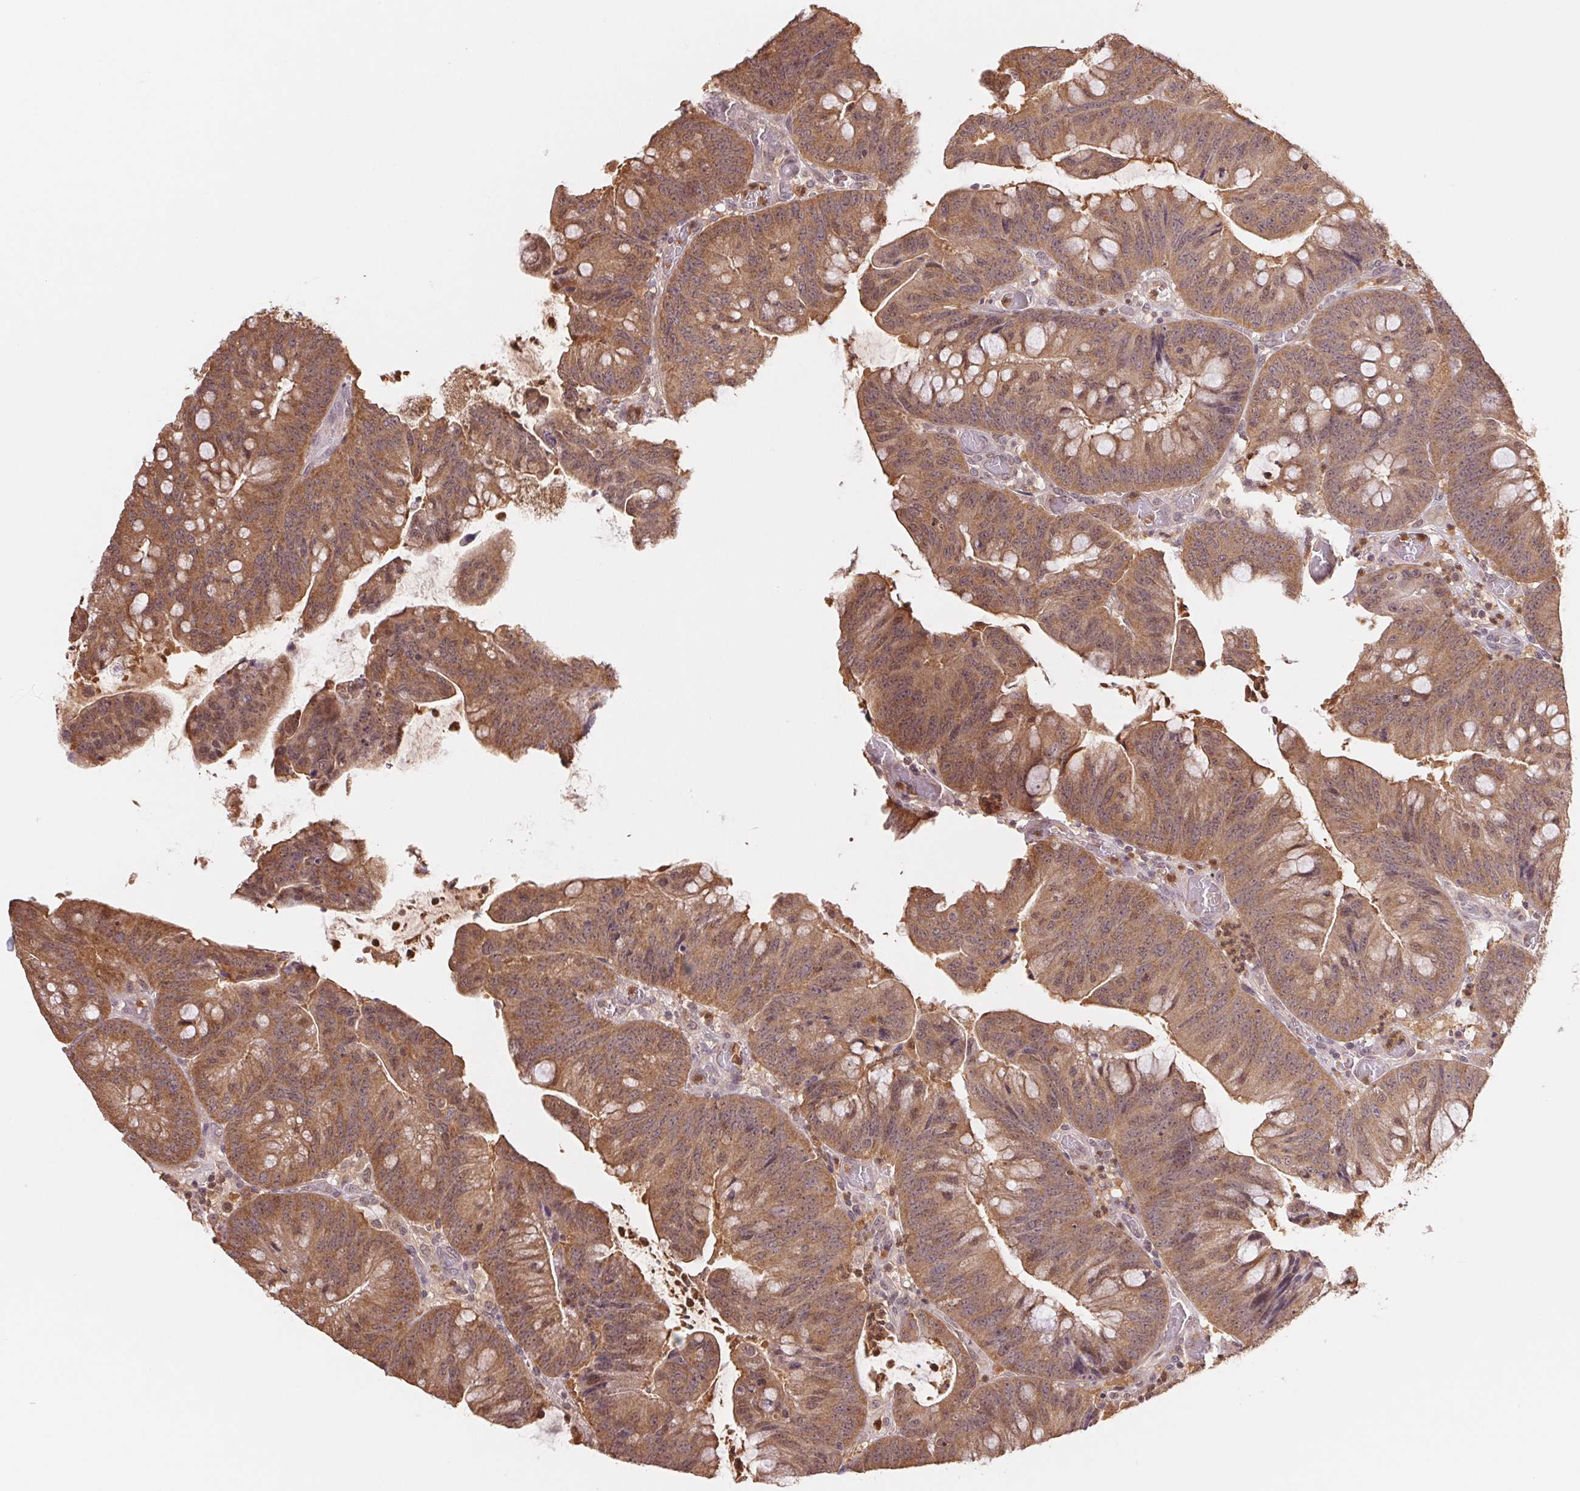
{"staining": {"intensity": "moderate", "quantity": ">75%", "location": "cytoplasmic/membranous"}, "tissue": "colorectal cancer", "cell_type": "Tumor cells", "image_type": "cancer", "snomed": [{"axis": "morphology", "description": "Adenocarcinoma, NOS"}, {"axis": "topography", "description": "Colon"}], "caption": "This is a histology image of IHC staining of colorectal cancer, which shows moderate positivity in the cytoplasmic/membranous of tumor cells.", "gene": "CDC123", "patient": {"sex": "male", "age": 62}}